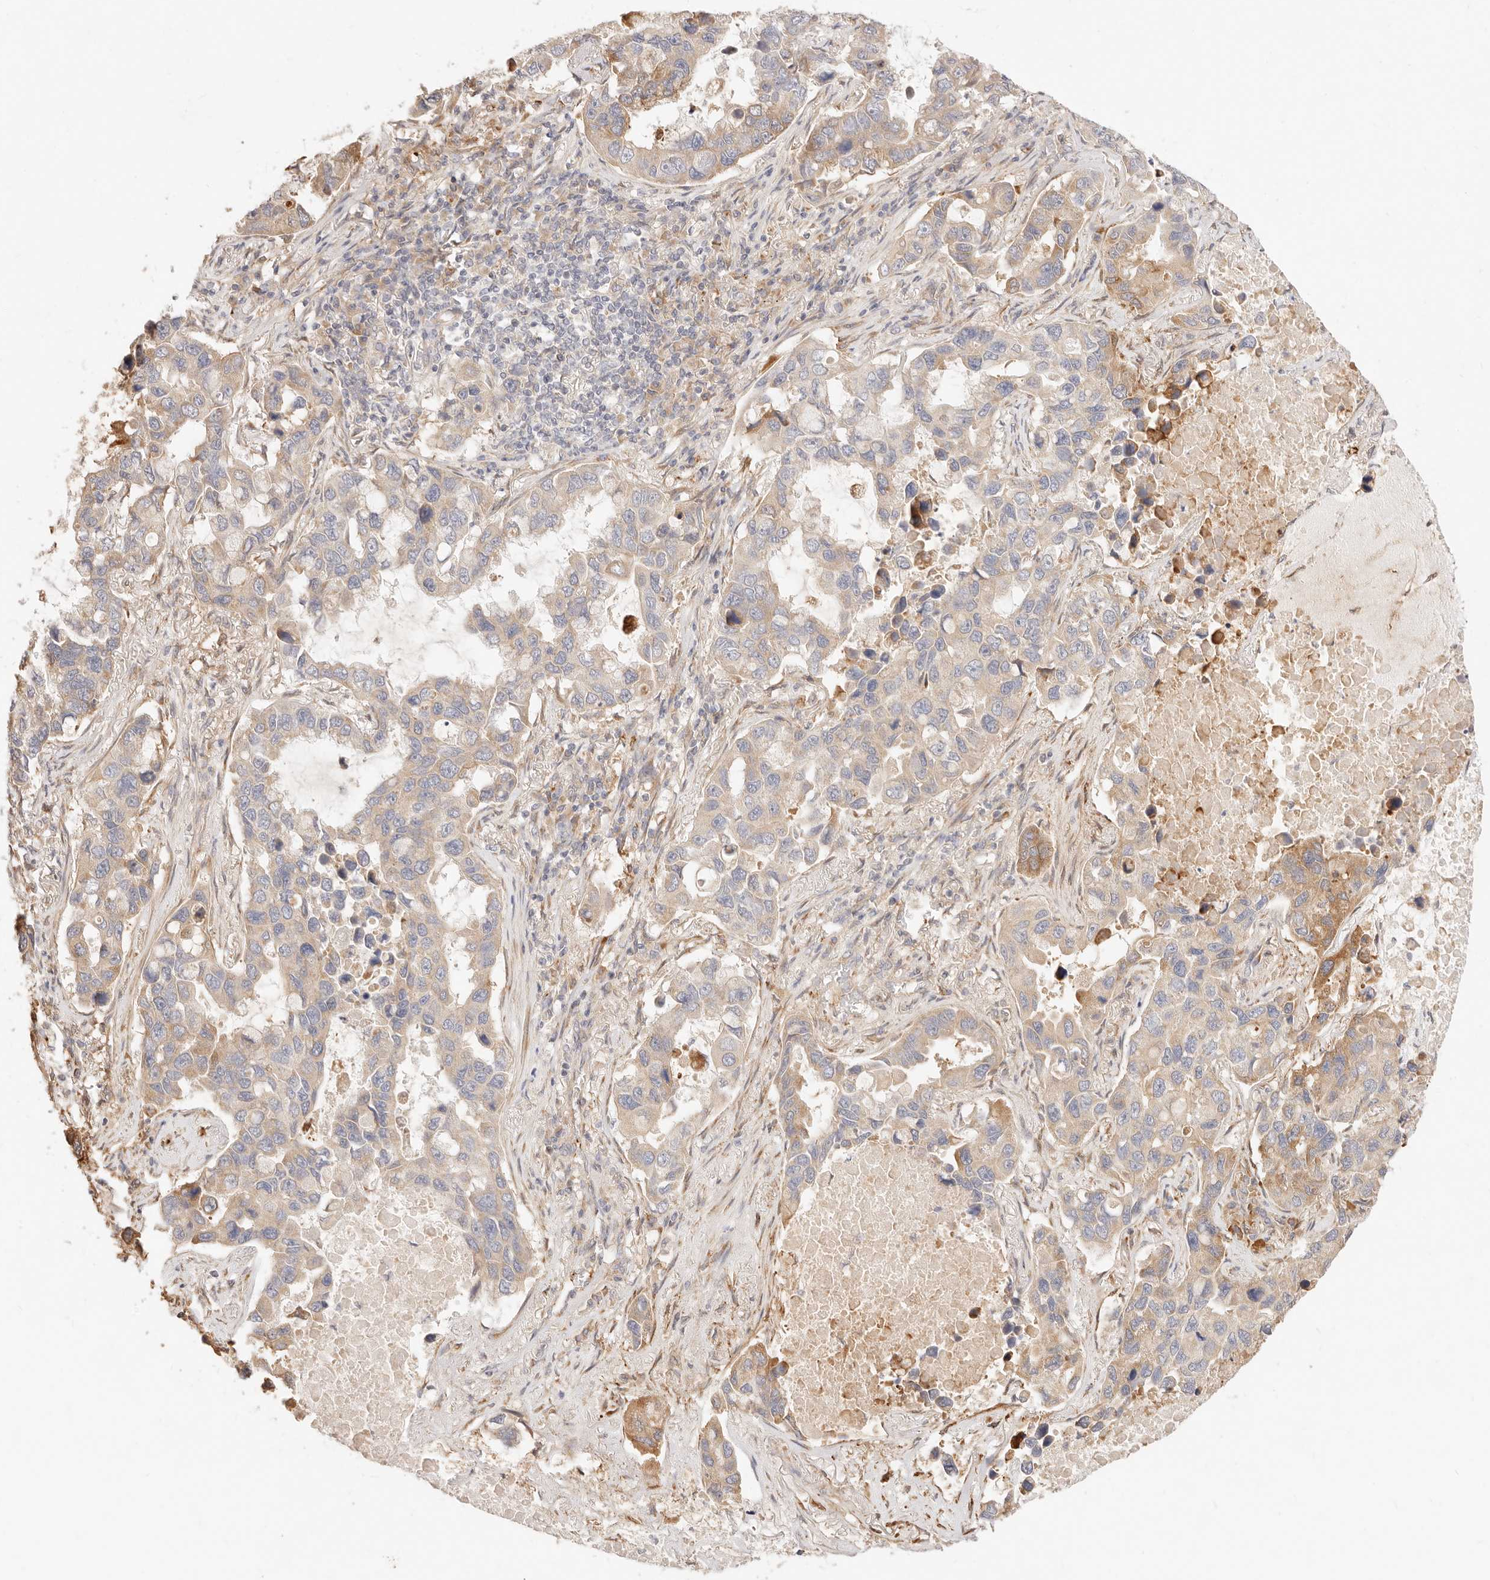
{"staining": {"intensity": "weak", "quantity": ">75%", "location": "cytoplasmic/membranous"}, "tissue": "lung cancer", "cell_type": "Tumor cells", "image_type": "cancer", "snomed": [{"axis": "morphology", "description": "Adenocarcinoma, NOS"}, {"axis": "topography", "description": "Lung"}], "caption": "Lung cancer (adenocarcinoma) stained for a protein (brown) demonstrates weak cytoplasmic/membranous positive expression in approximately >75% of tumor cells.", "gene": "UBXN10", "patient": {"sex": "male", "age": 64}}